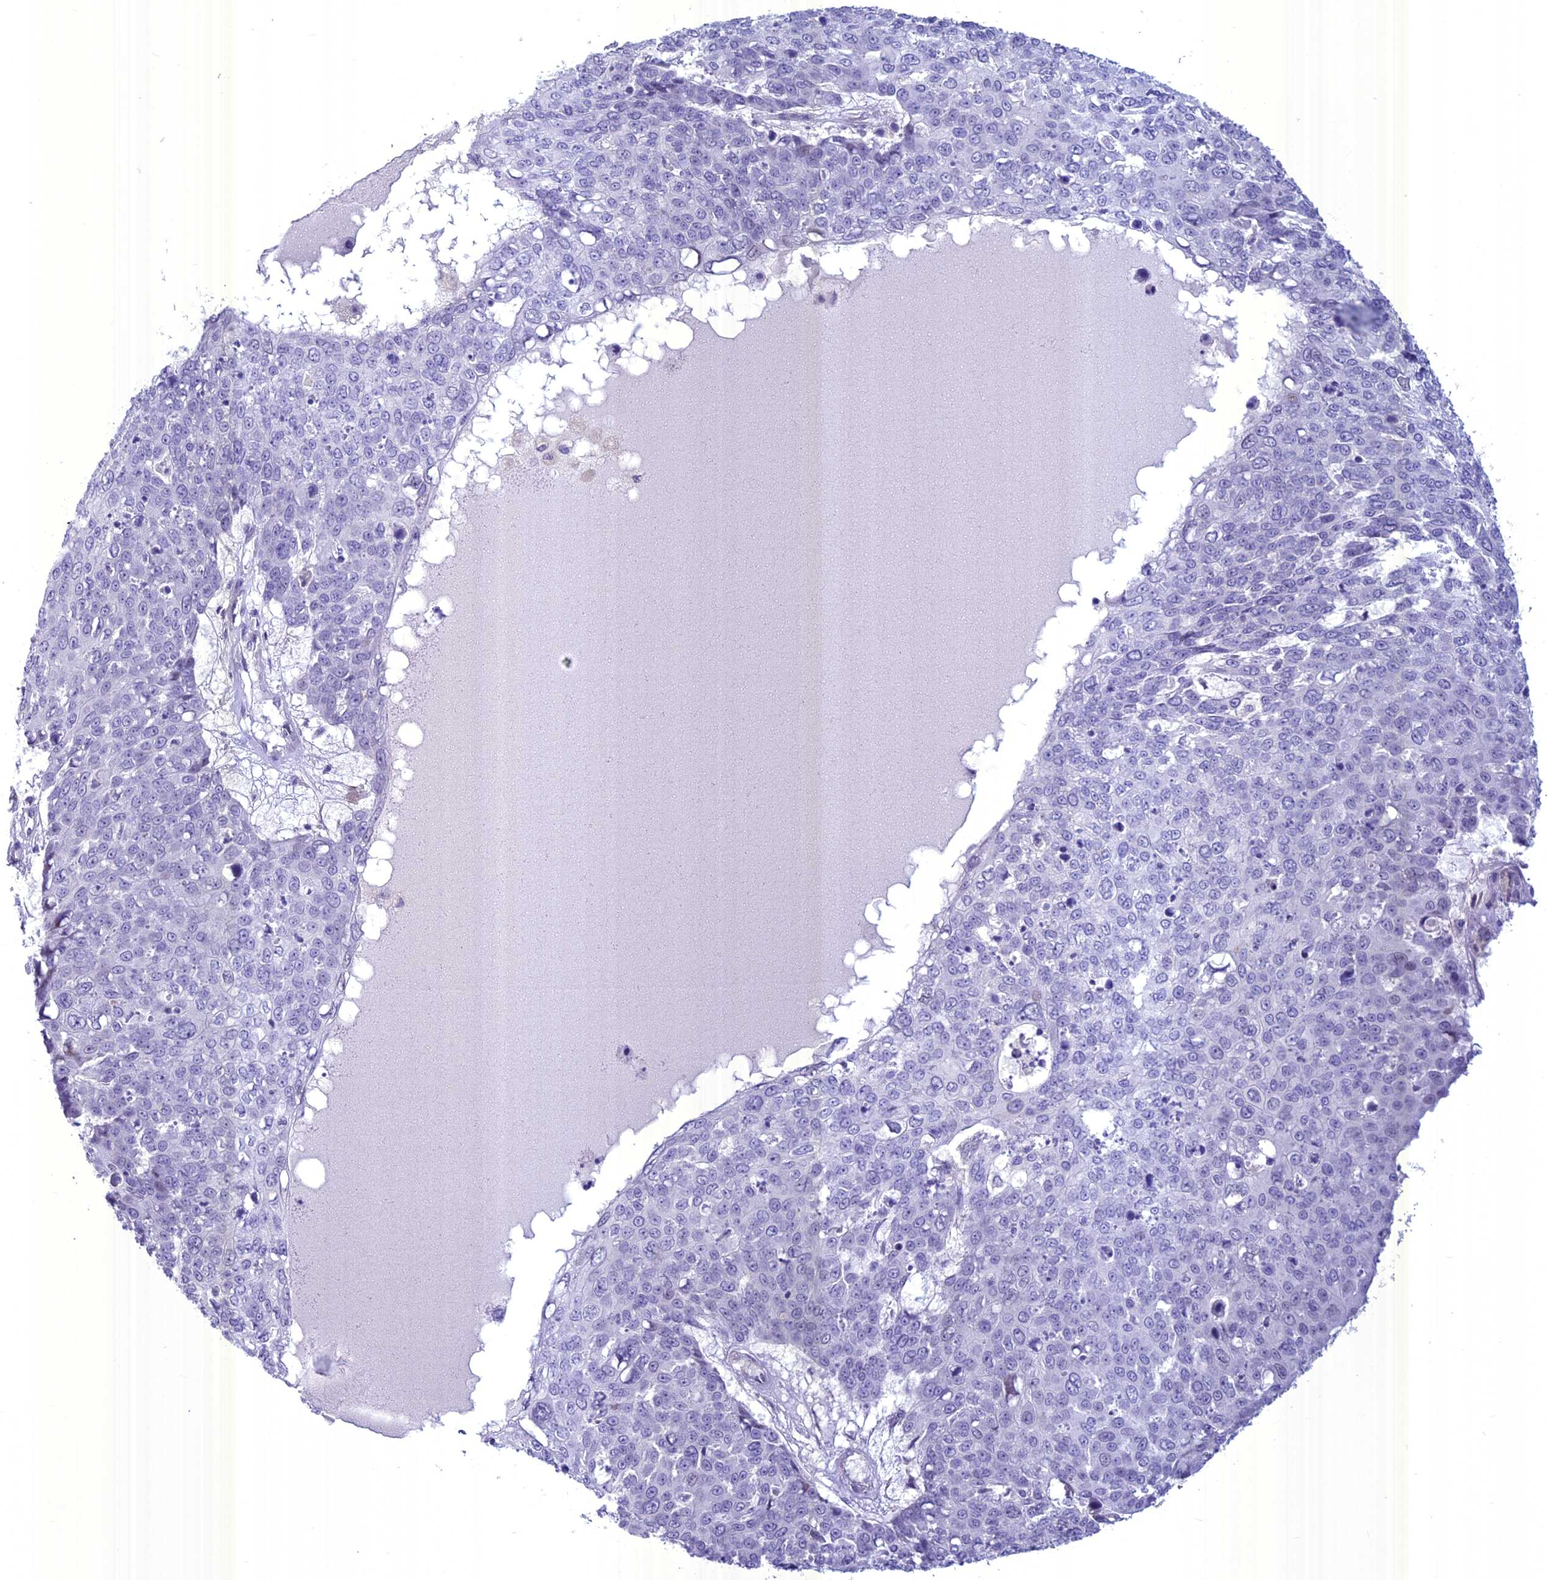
{"staining": {"intensity": "negative", "quantity": "none", "location": "none"}, "tissue": "skin cancer", "cell_type": "Tumor cells", "image_type": "cancer", "snomed": [{"axis": "morphology", "description": "Squamous cell carcinoma, NOS"}, {"axis": "topography", "description": "Skin"}], "caption": "Tumor cells show no significant expression in skin squamous cell carcinoma.", "gene": "SPHKAP", "patient": {"sex": "male", "age": 71}}